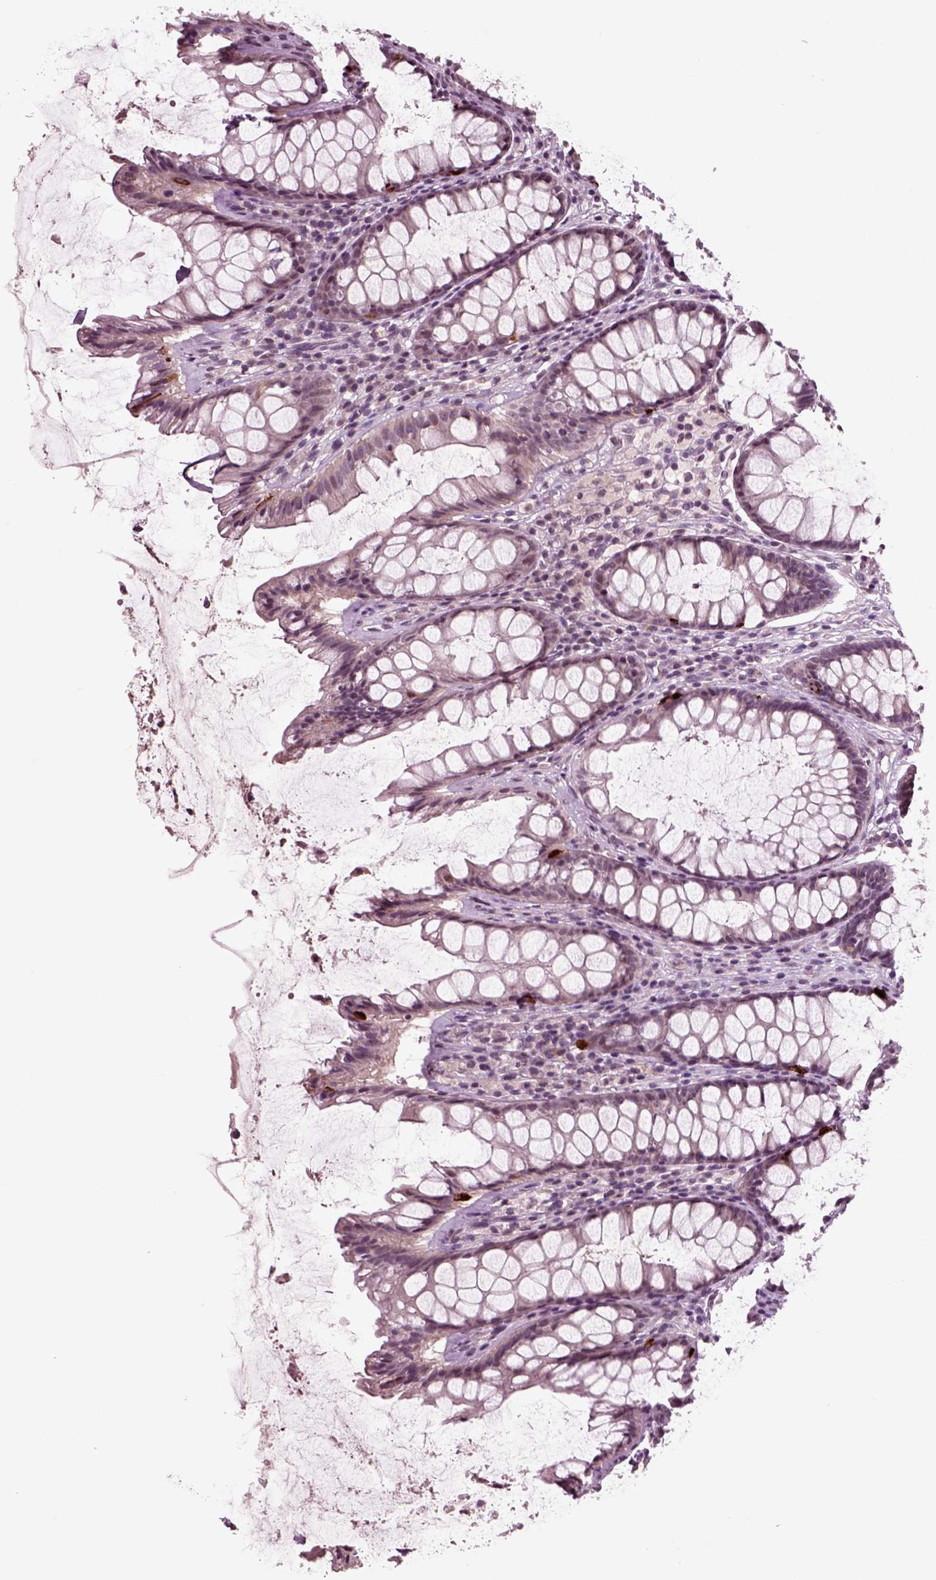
{"staining": {"intensity": "strong", "quantity": "<25%", "location": "cytoplasmic/membranous"}, "tissue": "rectum", "cell_type": "Glandular cells", "image_type": "normal", "snomed": [{"axis": "morphology", "description": "Normal tissue, NOS"}, {"axis": "topography", "description": "Rectum"}], "caption": "High-magnification brightfield microscopy of unremarkable rectum stained with DAB (brown) and counterstained with hematoxylin (blue). glandular cells exhibit strong cytoplasmic/membranous expression is appreciated in approximately<25% of cells. Nuclei are stained in blue.", "gene": "CHGB", "patient": {"sex": "male", "age": 72}}